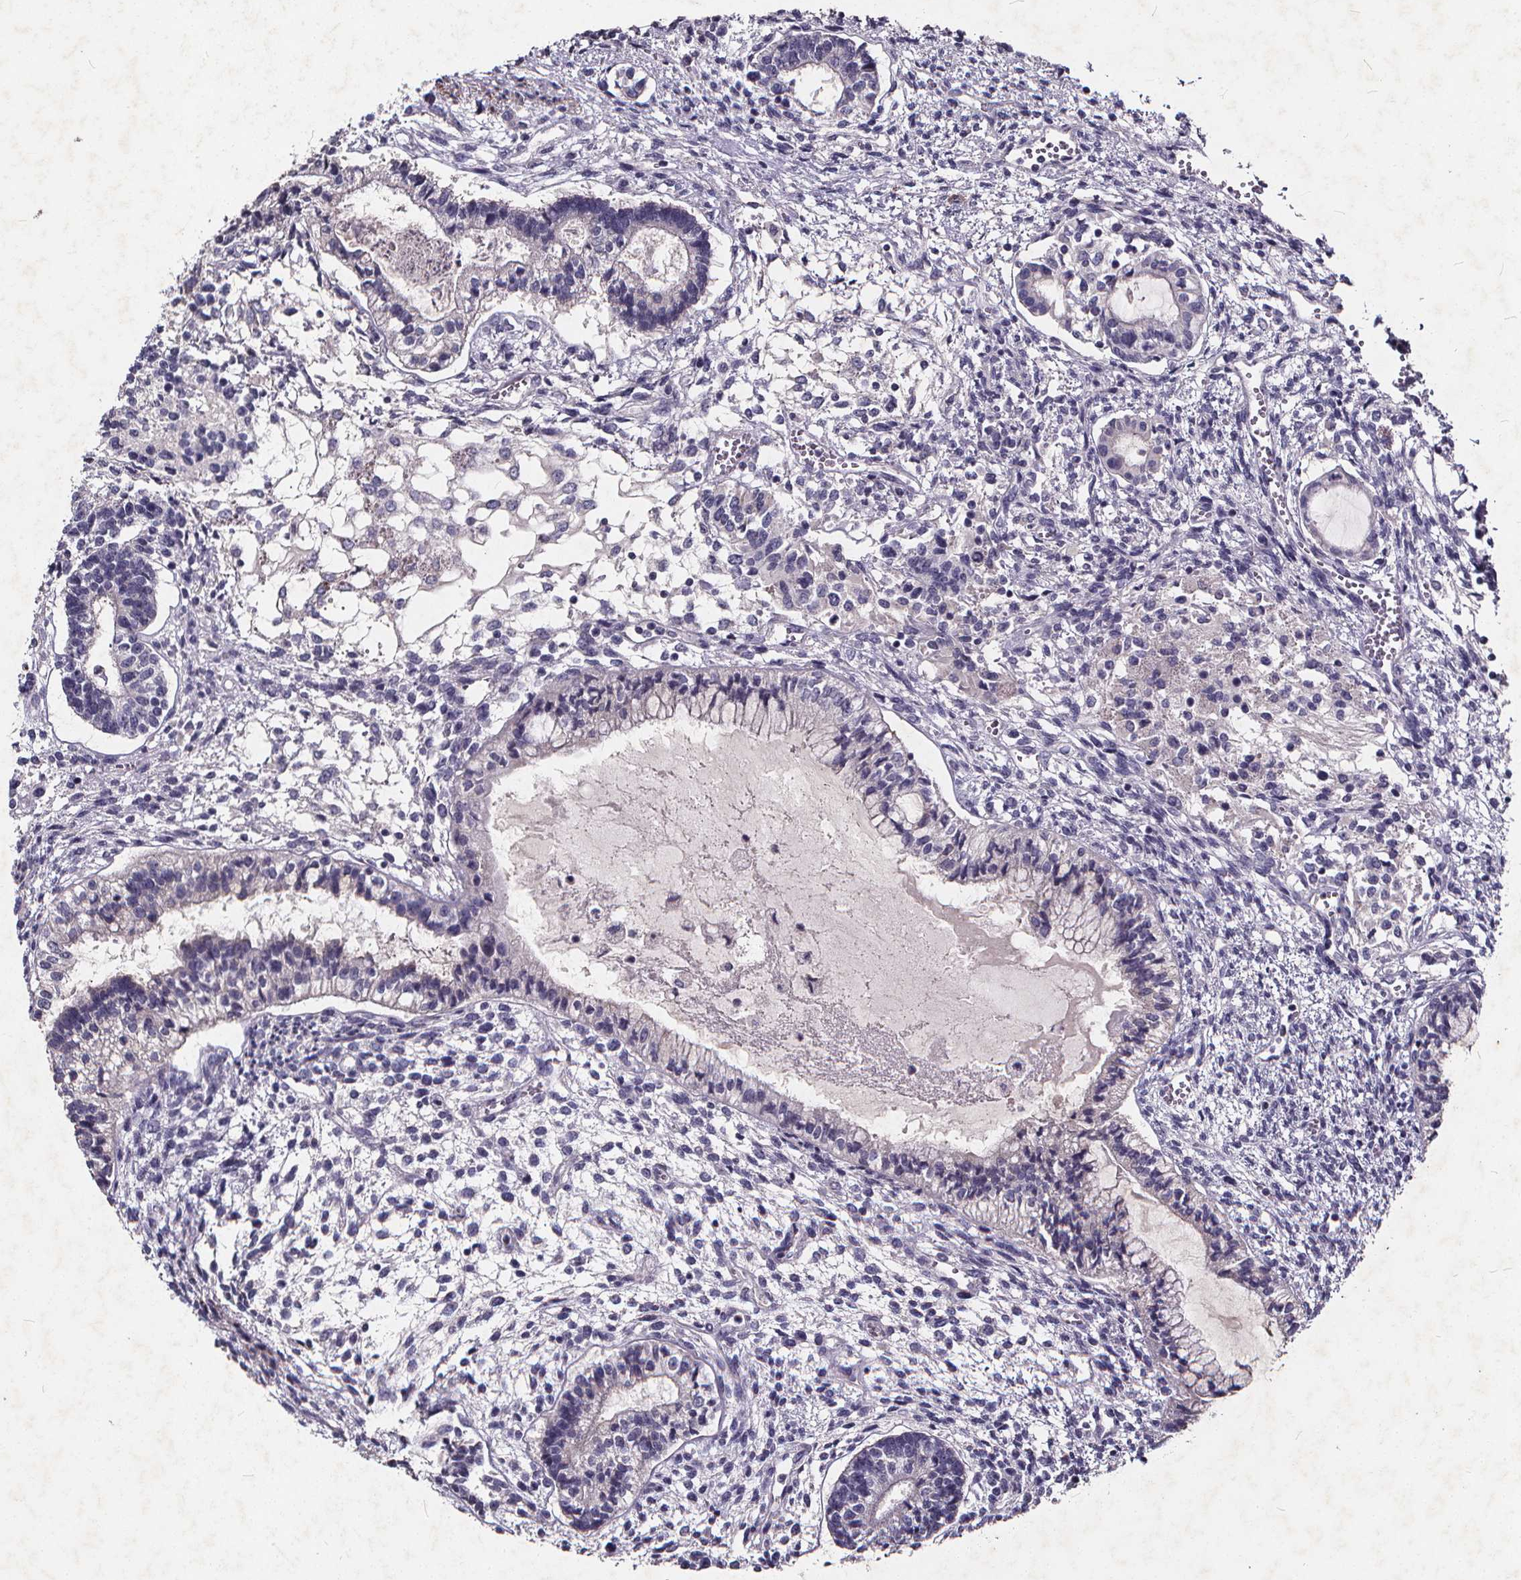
{"staining": {"intensity": "negative", "quantity": "none", "location": "none"}, "tissue": "testis cancer", "cell_type": "Tumor cells", "image_type": "cancer", "snomed": [{"axis": "morphology", "description": "Carcinoma, Embryonal, NOS"}, {"axis": "topography", "description": "Testis"}], "caption": "This is a histopathology image of immunohistochemistry (IHC) staining of testis embryonal carcinoma, which shows no expression in tumor cells. (DAB immunohistochemistry visualized using brightfield microscopy, high magnification).", "gene": "TSPAN14", "patient": {"sex": "male", "age": 37}}